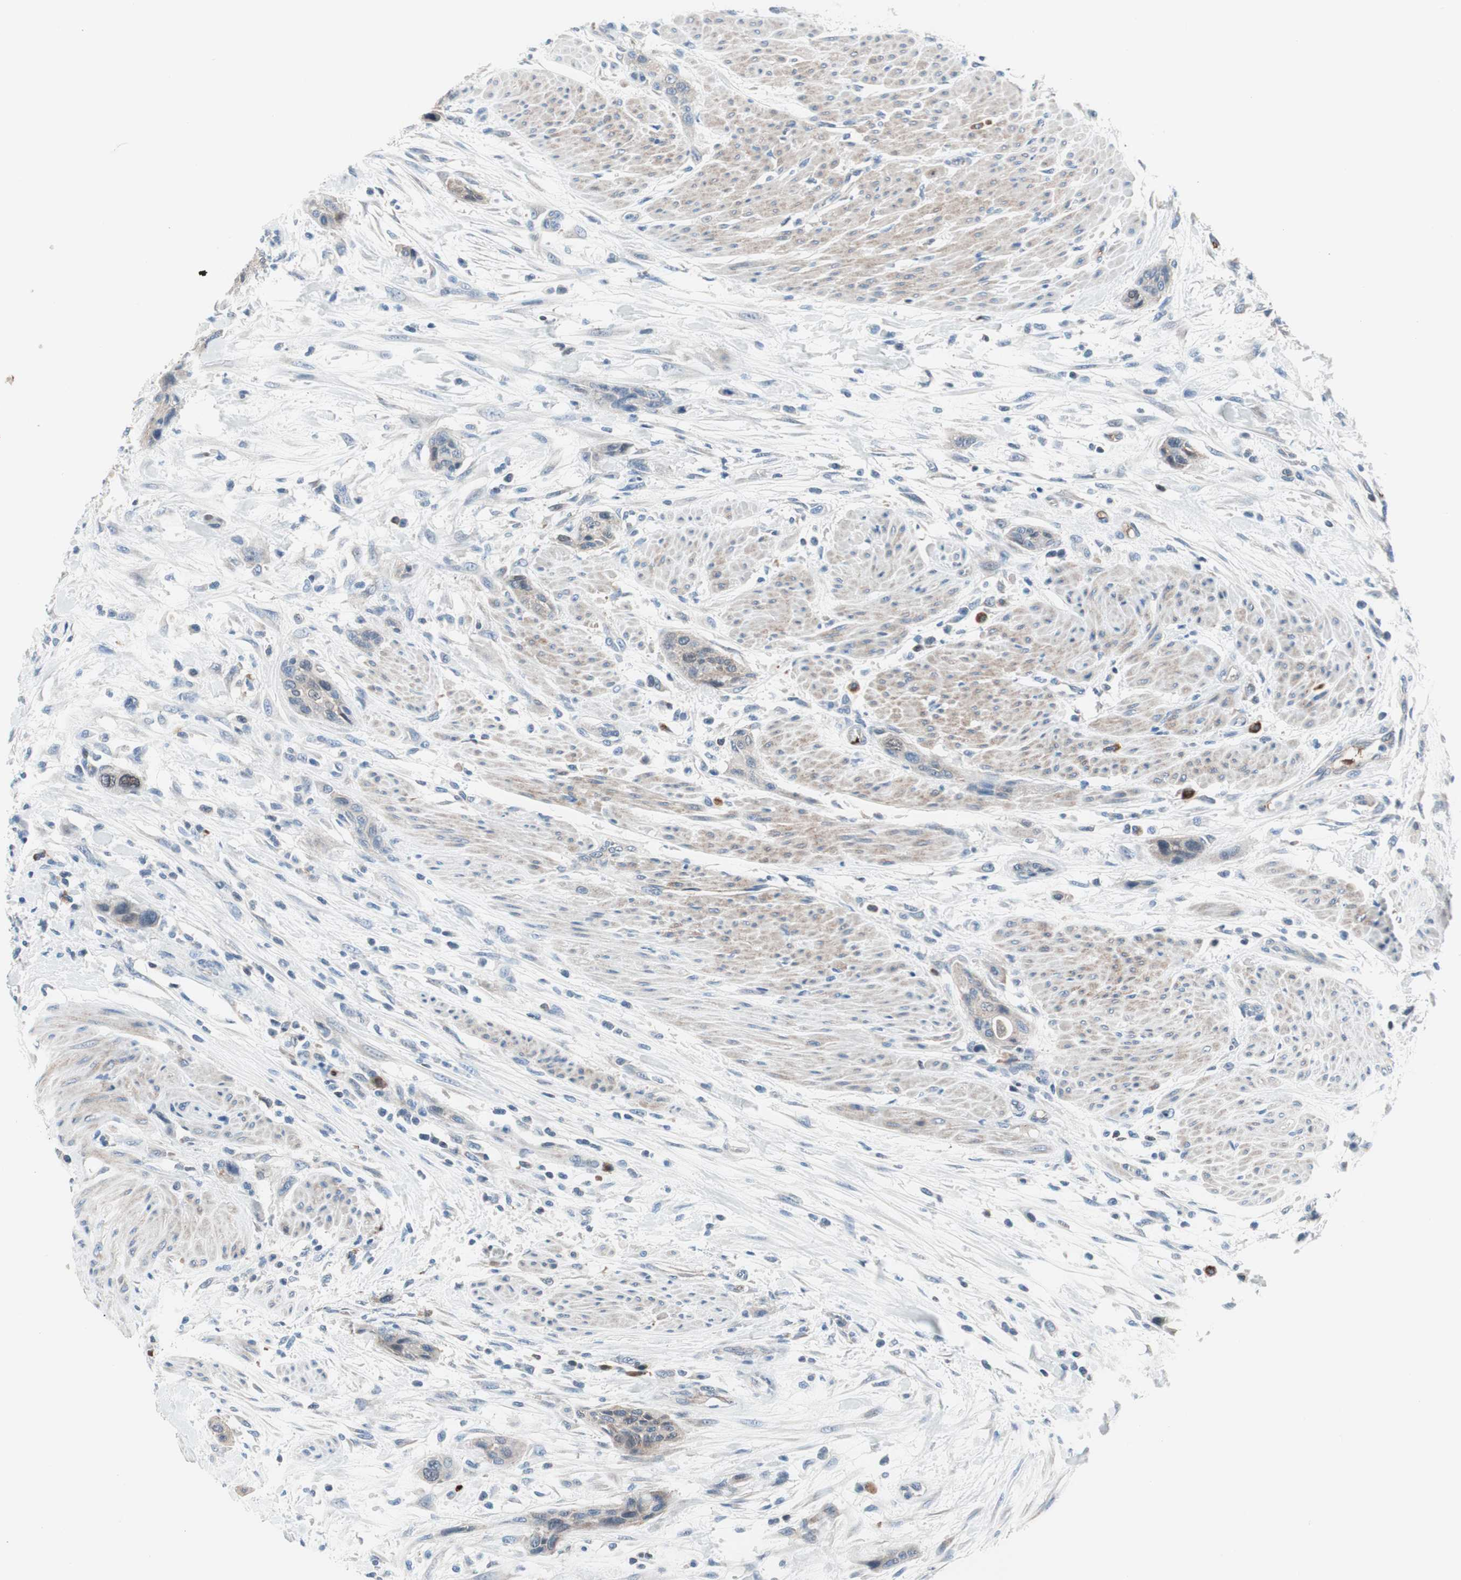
{"staining": {"intensity": "weak", "quantity": "25%-75%", "location": "cytoplasmic/membranous"}, "tissue": "urothelial cancer", "cell_type": "Tumor cells", "image_type": "cancer", "snomed": [{"axis": "morphology", "description": "Urothelial carcinoma, High grade"}, {"axis": "topography", "description": "Urinary bladder"}], "caption": "Human high-grade urothelial carcinoma stained with a protein marker shows weak staining in tumor cells.", "gene": "PRDX2", "patient": {"sex": "male", "age": 35}}